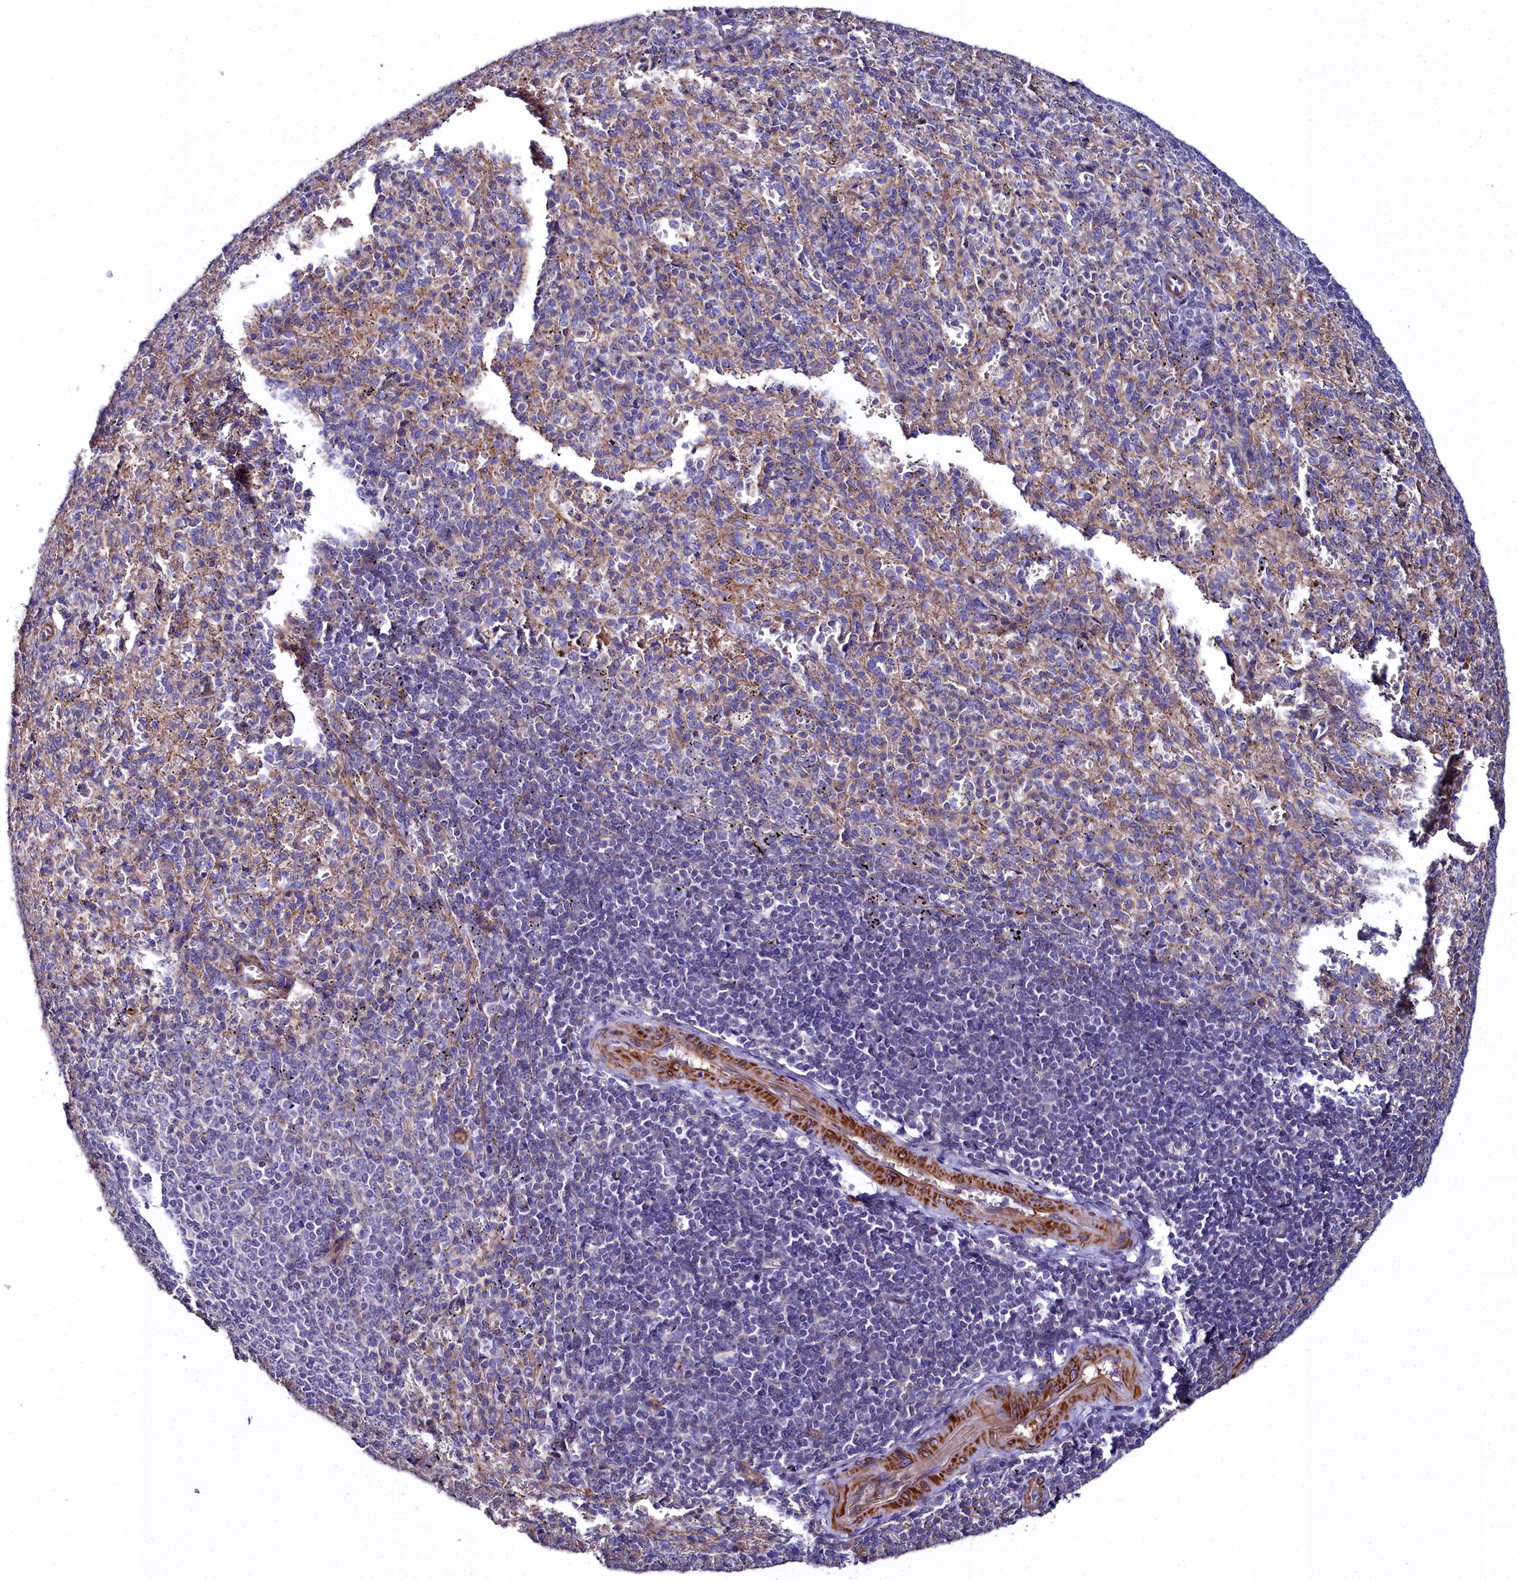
{"staining": {"intensity": "negative", "quantity": "none", "location": "none"}, "tissue": "spleen", "cell_type": "Cells in red pulp", "image_type": "normal", "snomed": [{"axis": "morphology", "description": "Normal tissue, NOS"}, {"axis": "topography", "description": "Spleen"}], "caption": "This is a image of immunohistochemistry staining of normal spleen, which shows no expression in cells in red pulp.", "gene": "FADS3", "patient": {"sex": "female", "age": 21}}